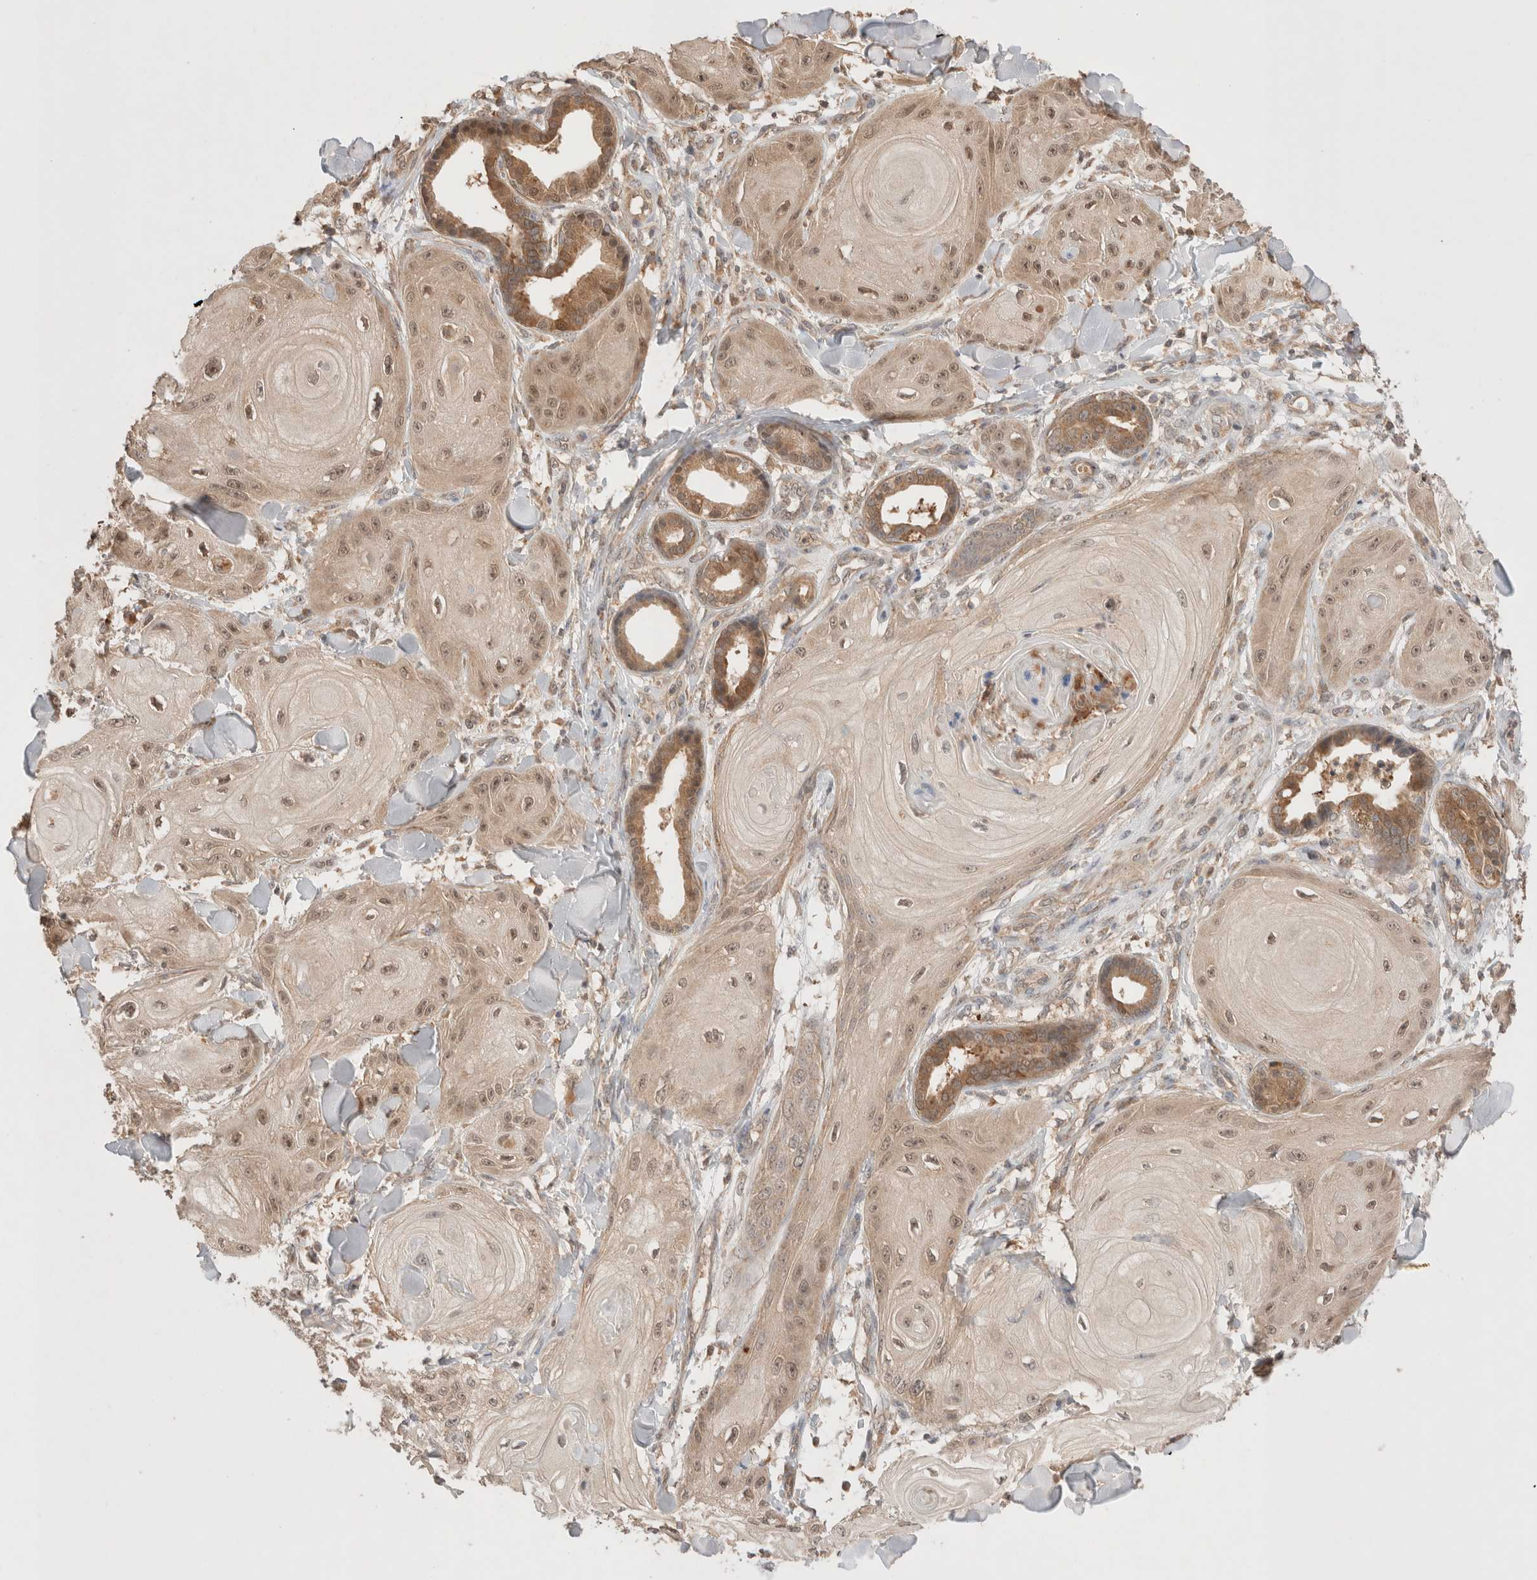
{"staining": {"intensity": "weak", "quantity": ">75%", "location": "cytoplasmic/membranous,nuclear"}, "tissue": "skin cancer", "cell_type": "Tumor cells", "image_type": "cancer", "snomed": [{"axis": "morphology", "description": "Squamous cell carcinoma, NOS"}, {"axis": "topography", "description": "Skin"}], "caption": "Skin cancer stained for a protein (brown) reveals weak cytoplasmic/membranous and nuclear positive expression in about >75% of tumor cells.", "gene": "CARNMT1", "patient": {"sex": "male", "age": 74}}